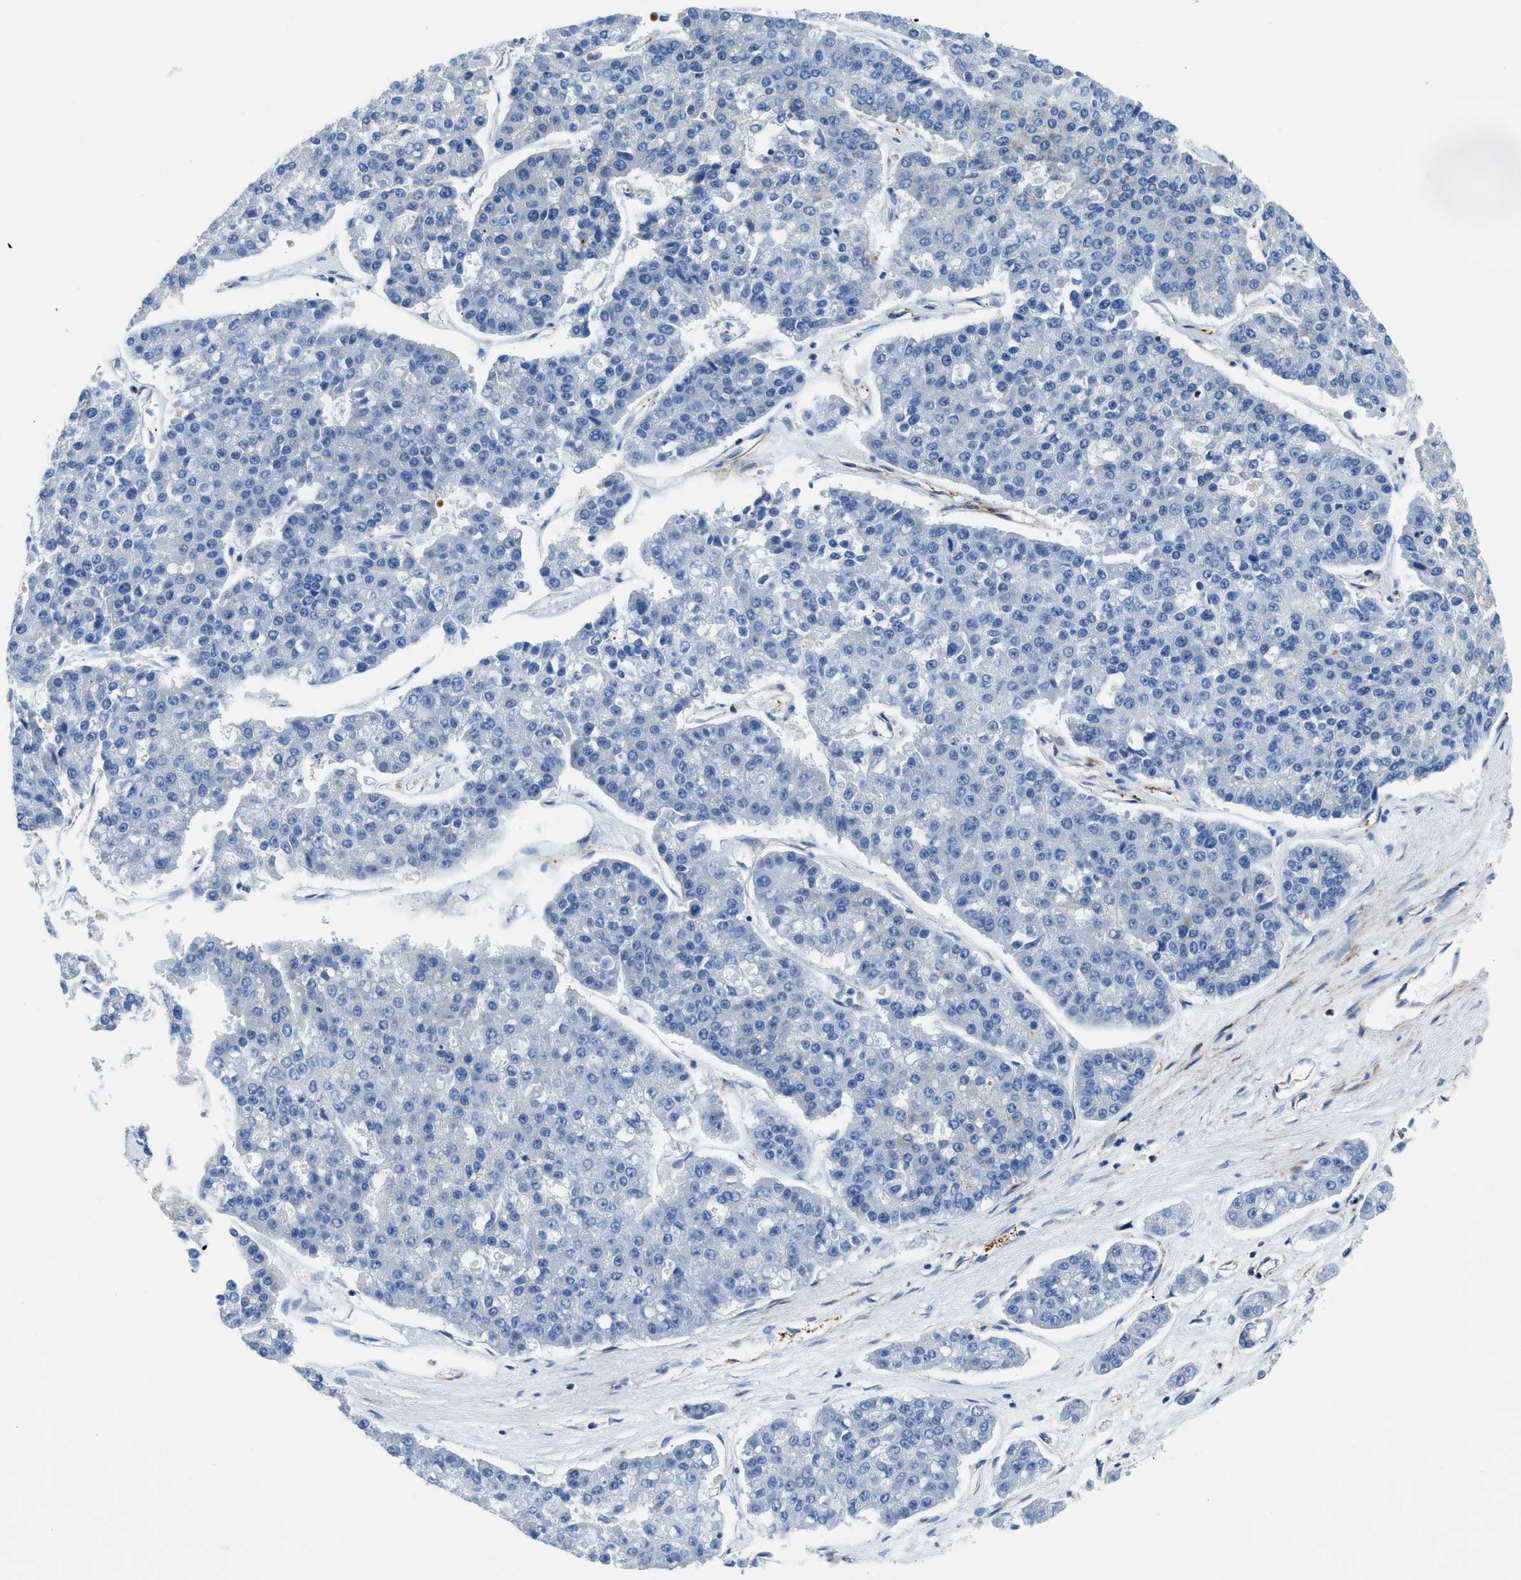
{"staining": {"intensity": "negative", "quantity": "none", "location": "none"}, "tissue": "pancreatic cancer", "cell_type": "Tumor cells", "image_type": "cancer", "snomed": [{"axis": "morphology", "description": "Adenocarcinoma, NOS"}, {"axis": "topography", "description": "Pancreas"}], "caption": "Pancreatic cancer was stained to show a protein in brown. There is no significant positivity in tumor cells.", "gene": "CUTA", "patient": {"sex": "male", "age": 50}}